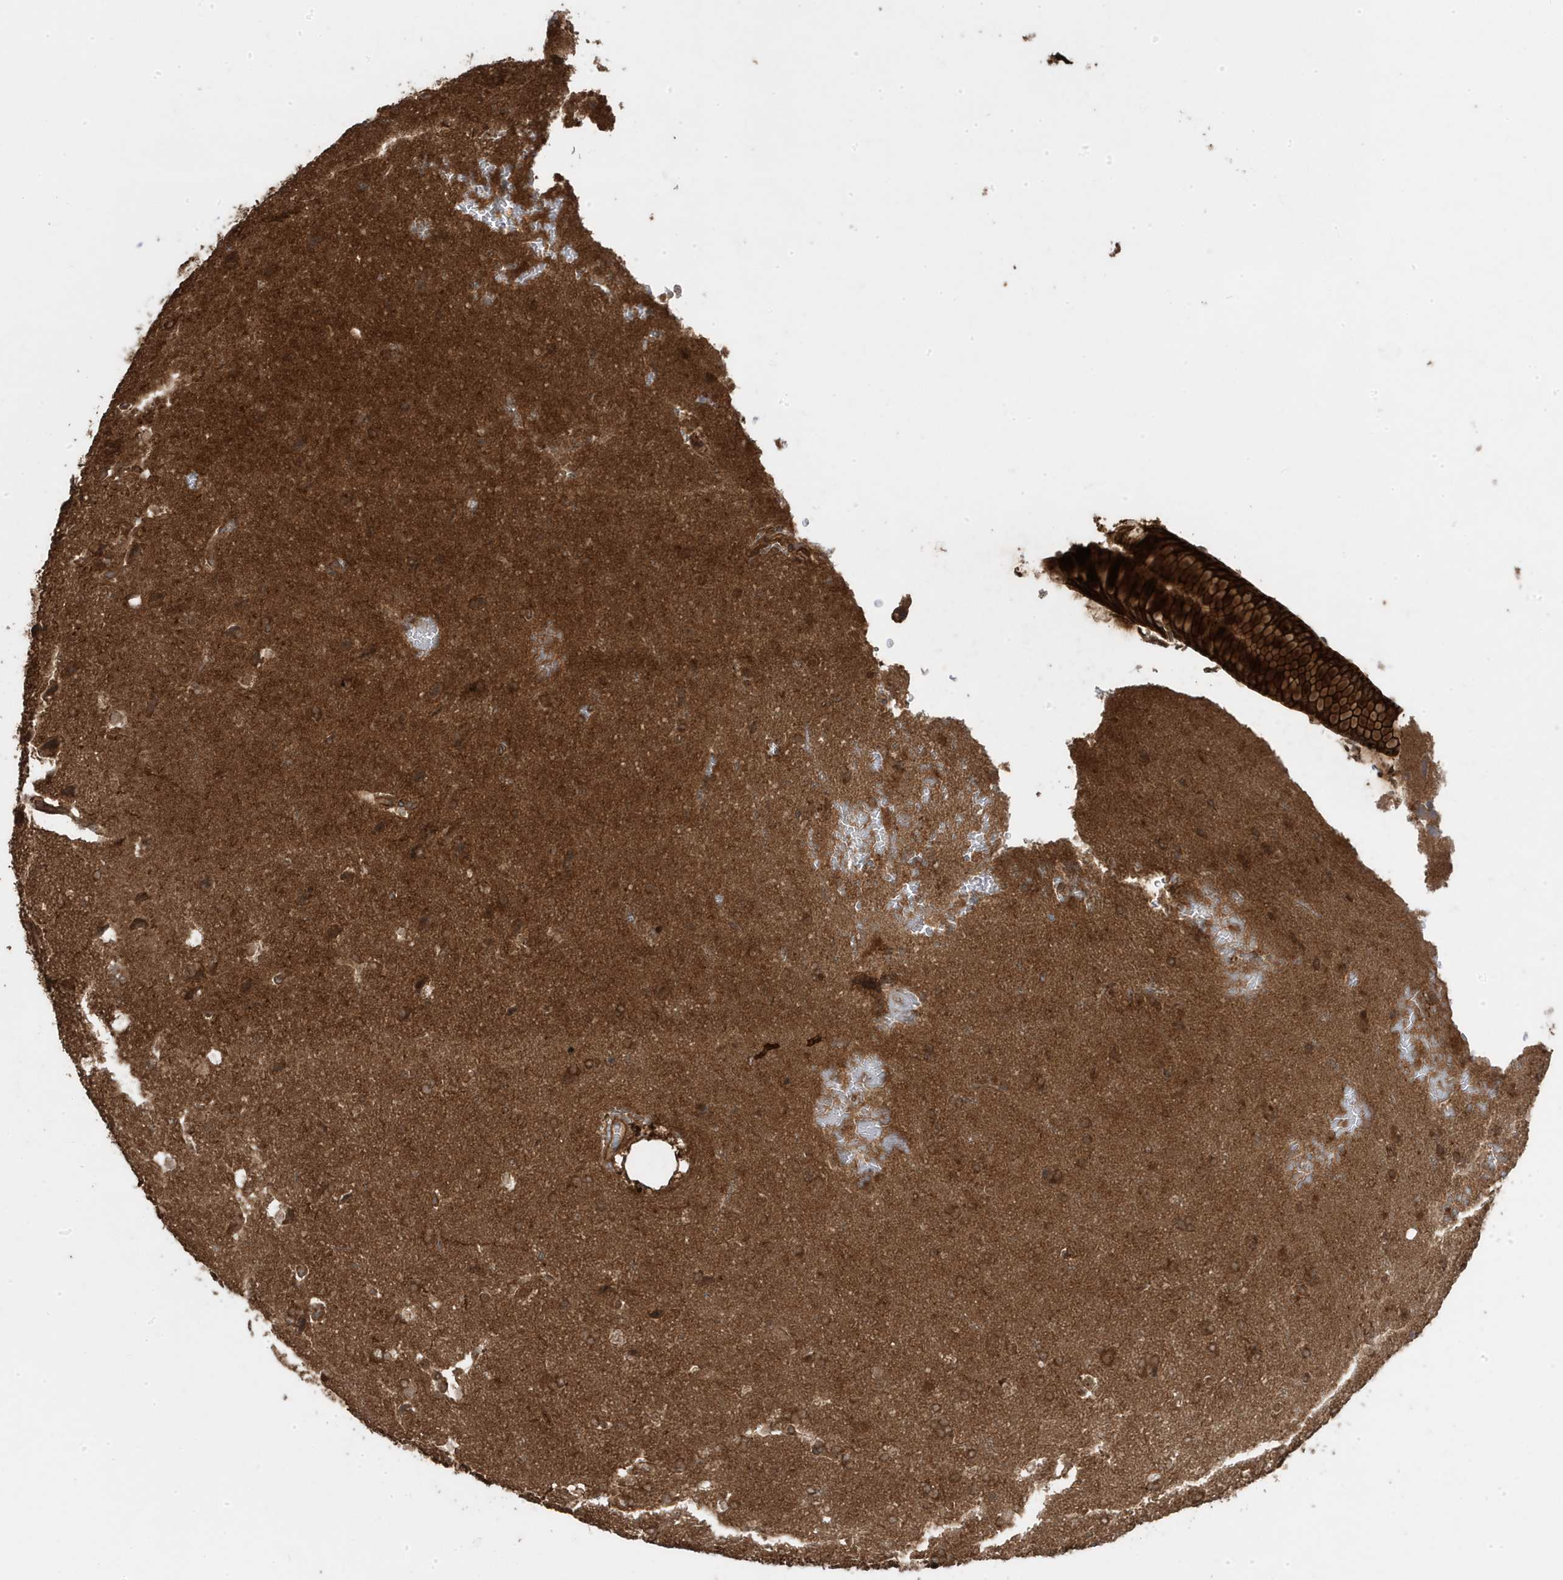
{"staining": {"intensity": "strong", "quantity": ">75%", "location": "cytoplasmic/membranous"}, "tissue": "glioma", "cell_type": "Tumor cells", "image_type": "cancer", "snomed": [{"axis": "morphology", "description": "Glioma, malignant, High grade"}, {"axis": "topography", "description": "Brain"}], "caption": "An image of human malignant glioma (high-grade) stained for a protein reveals strong cytoplasmic/membranous brown staining in tumor cells.", "gene": "ASAP1", "patient": {"sex": "female", "age": 58}}